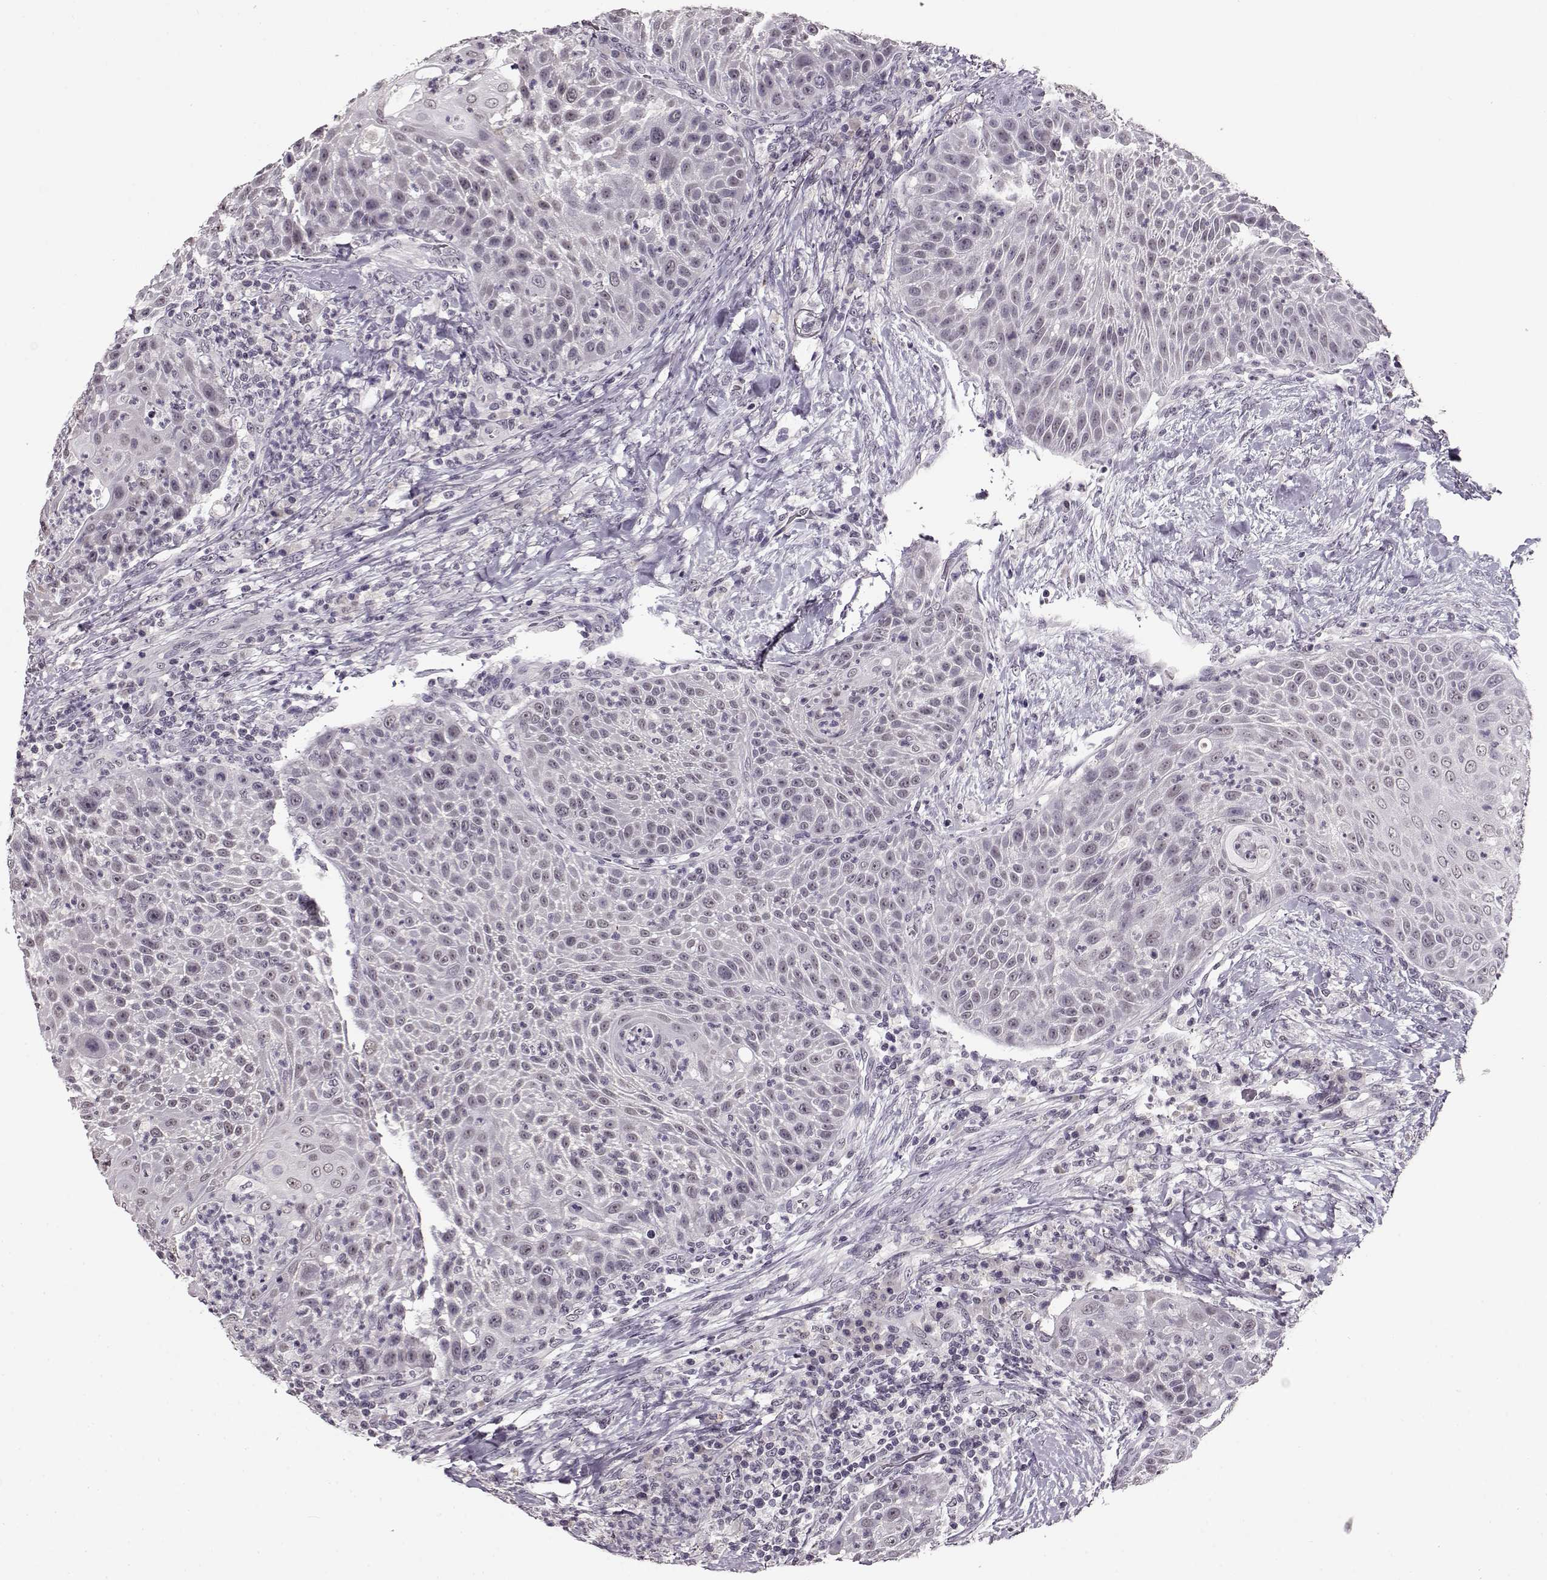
{"staining": {"intensity": "weak", "quantity": "<25%", "location": "nuclear"}, "tissue": "head and neck cancer", "cell_type": "Tumor cells", "image_type": "cancer", "snomed": [{"axis": "morphology", "description": "Squamous cell carcinoma, NOS"}, {"axis": "topography", "description": "Head-Neck"}], "caption": "There is no significant staining in tumor cells of head and neck cancer (squamous cell carcinoma).", "gene": "RP1L1", "patient": {"sex": "male", "age": 69}}